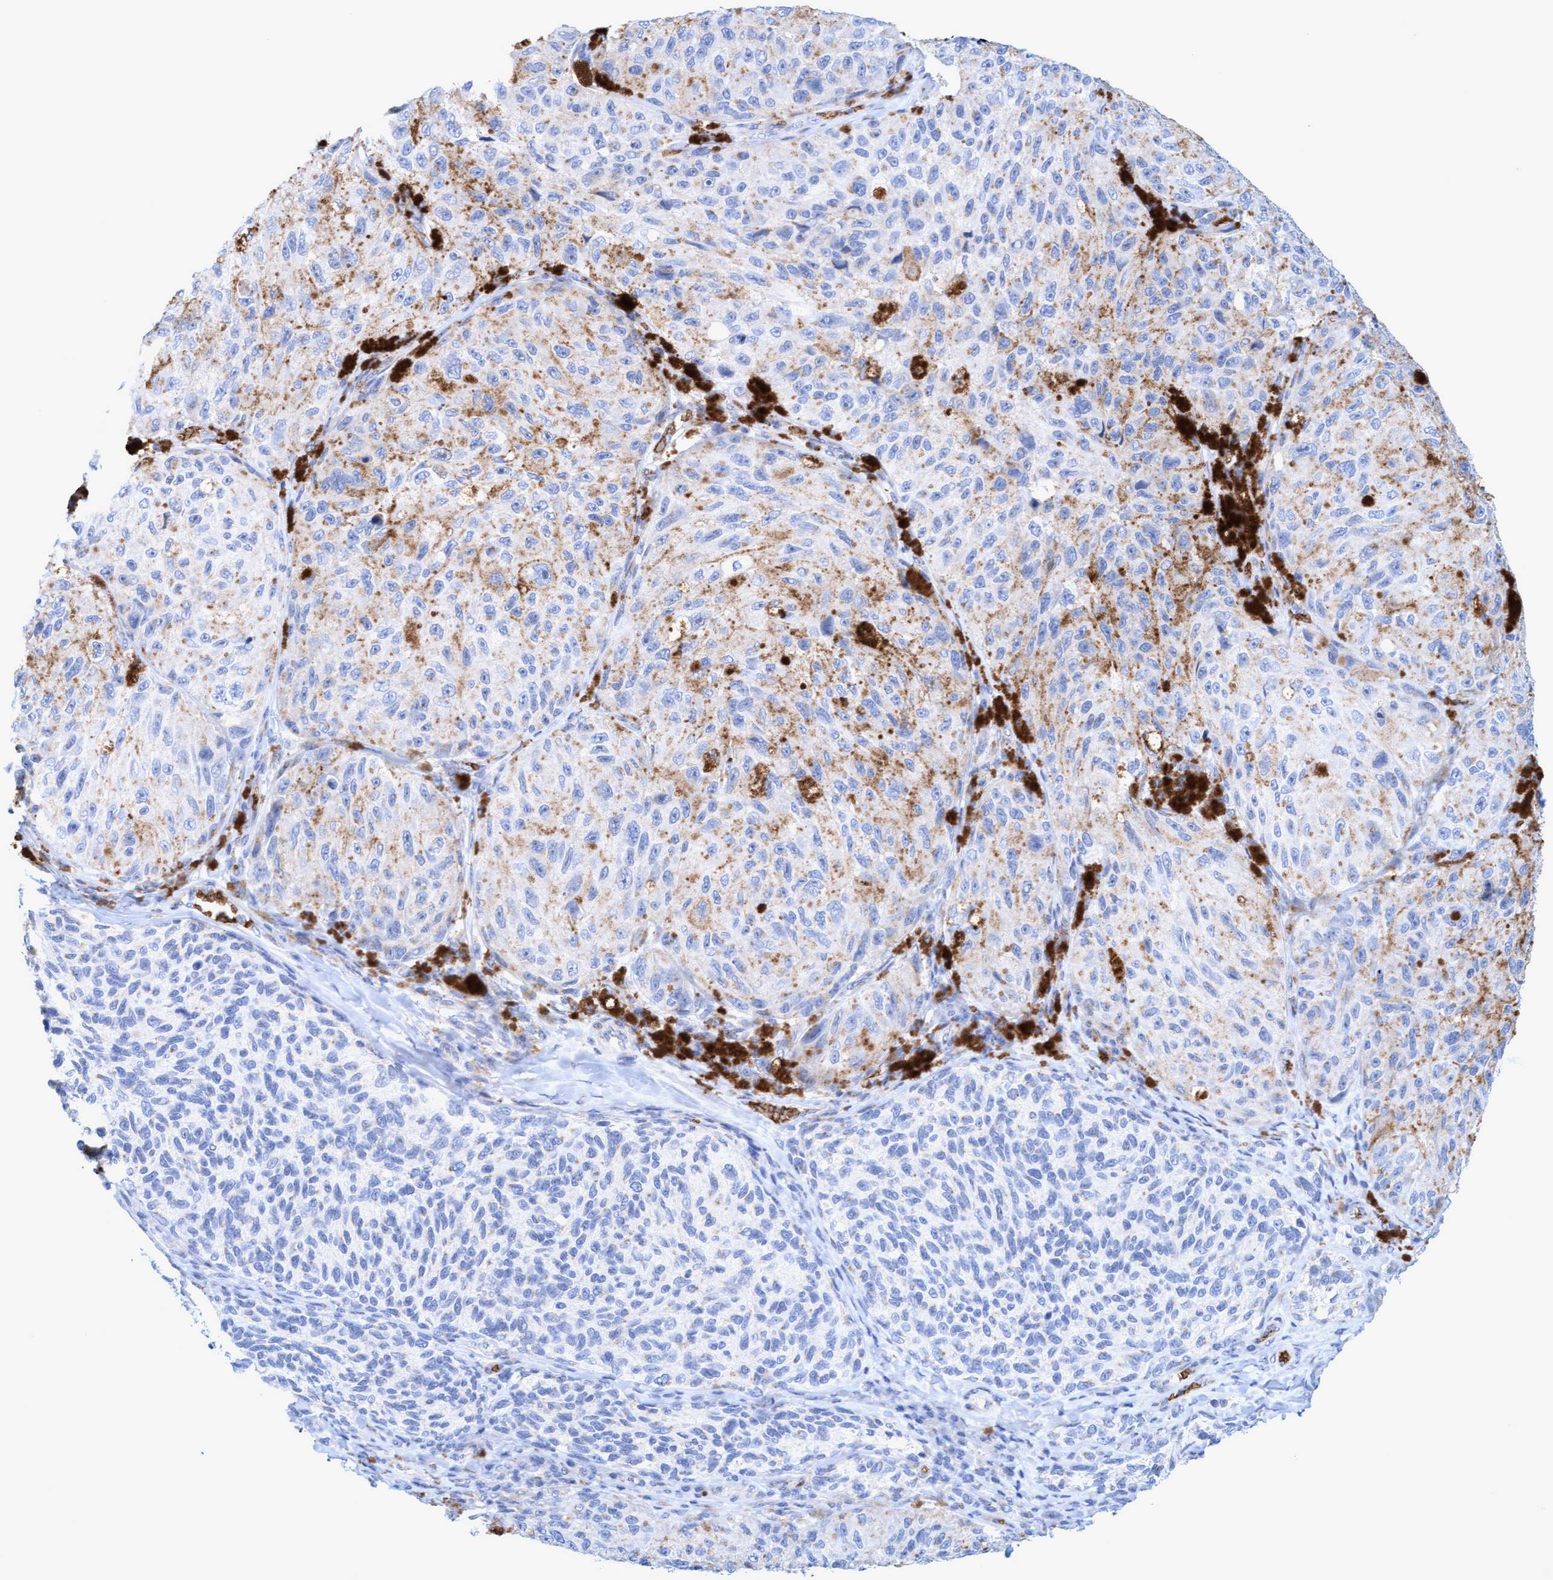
{"staining": {"intensity": "negative", "quantity": "none", "location": "none"}, "tissue": "melanoma", "cell_type": "Tumor cells", "image_type": "cancer", "snomed": [{"axis": "morphology", "description": "Malignant melanoma, NOS"}, {"axis": "topography", "description": "Skin"}], "caption": "An IHC photomicrograph of malignant melanoma is shown. There is no staining in tumor cells of malignant melanoma.", "gene": "SPEM2", "patient": {"sex": "female", "age": 73}}